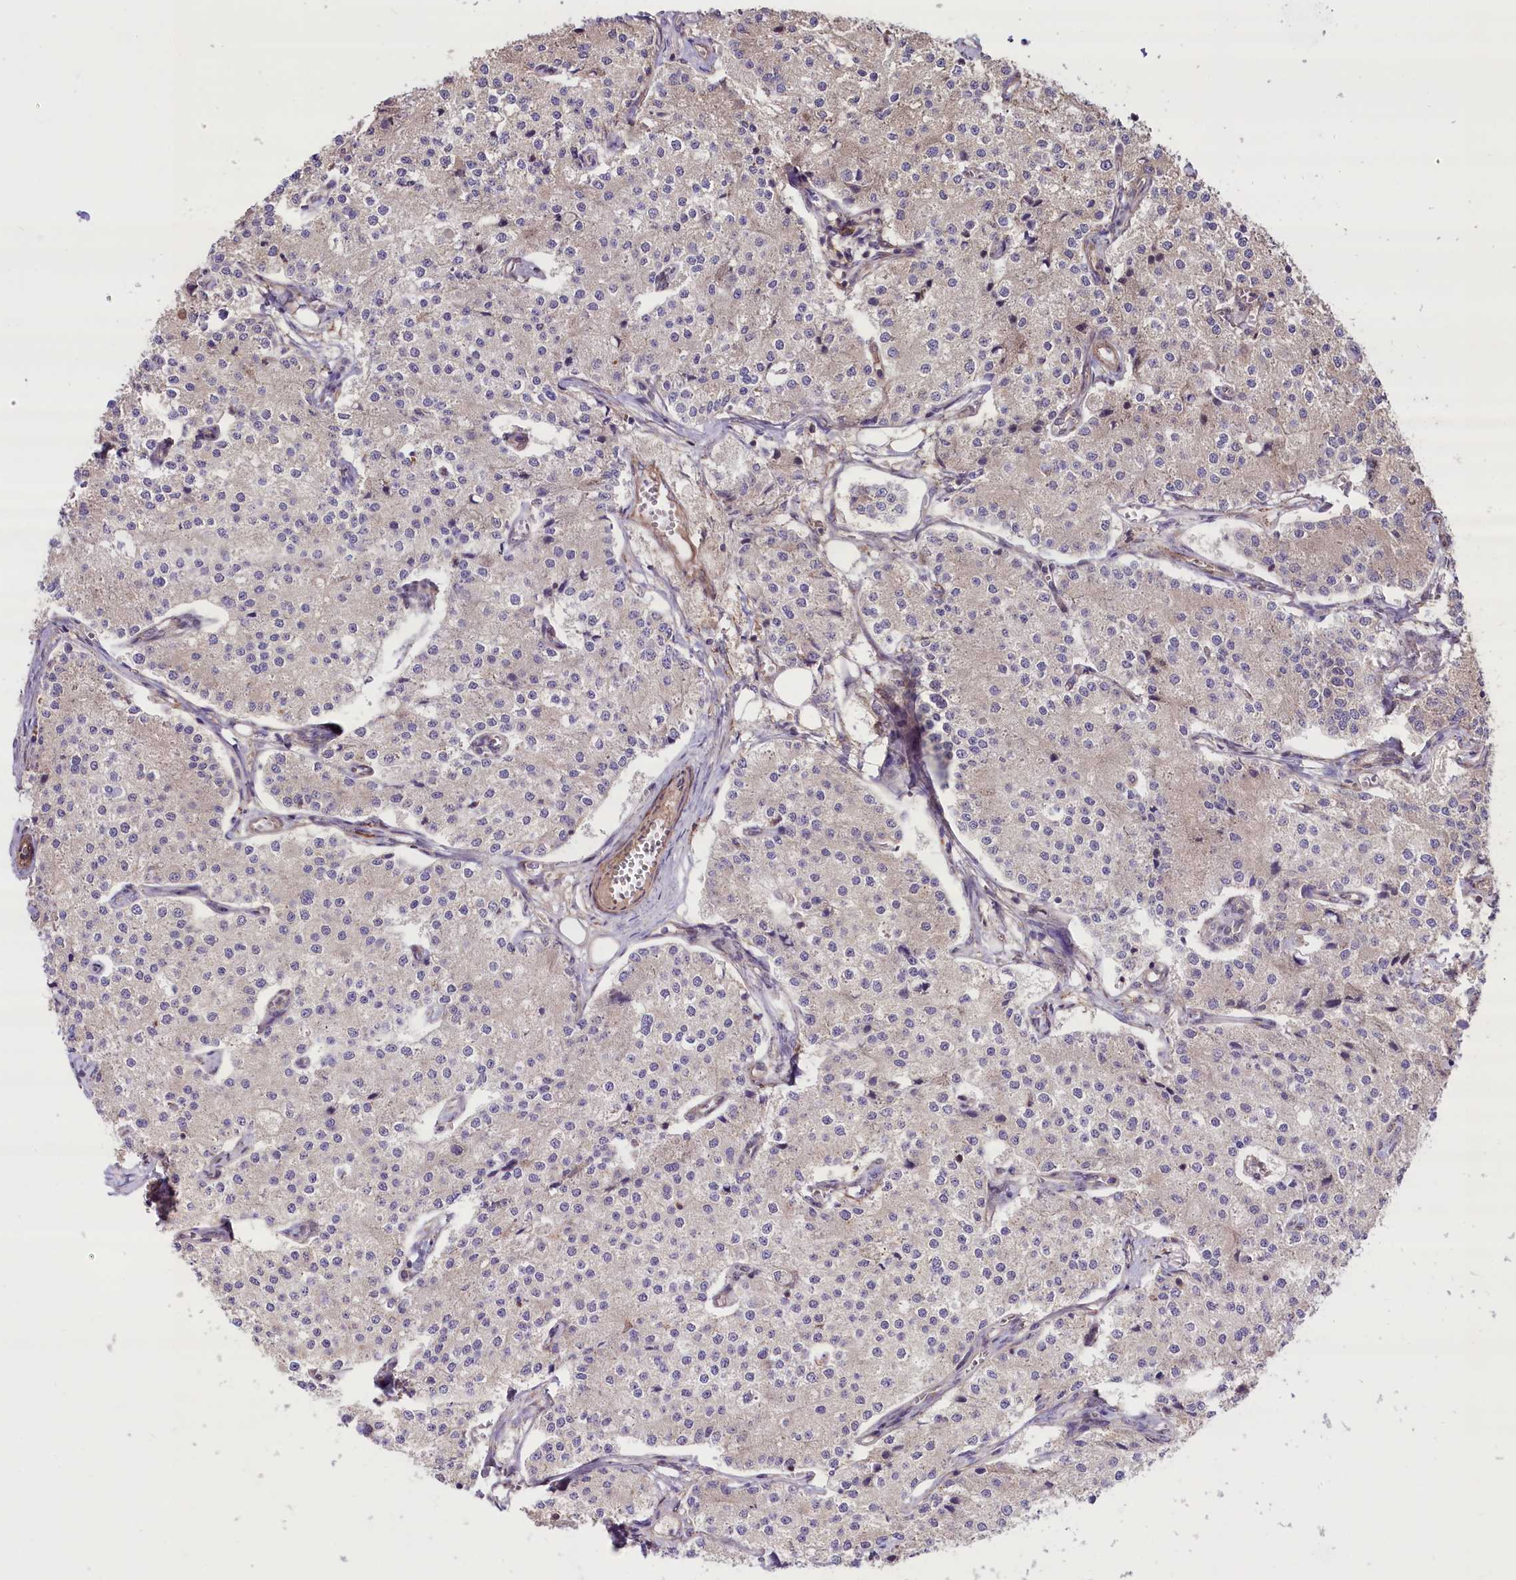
{"staining": {"intensity": "negative", "quantity": "none", "location": "none"}, "tissue": "carcinoid", "cell_type": "Tumor cells", "image_type": "cancer", "snomed": [{"axis": "morphology", "description": "Carcinoid, malignant, NOS"}, {"axis": "topography", "description": "Colon"}], "caption": "The micrograph shows no significant positivity in tumor cells of carcinoid.", "gene": "HDAC5", "patient": {"sex": "female", "age": 52}}